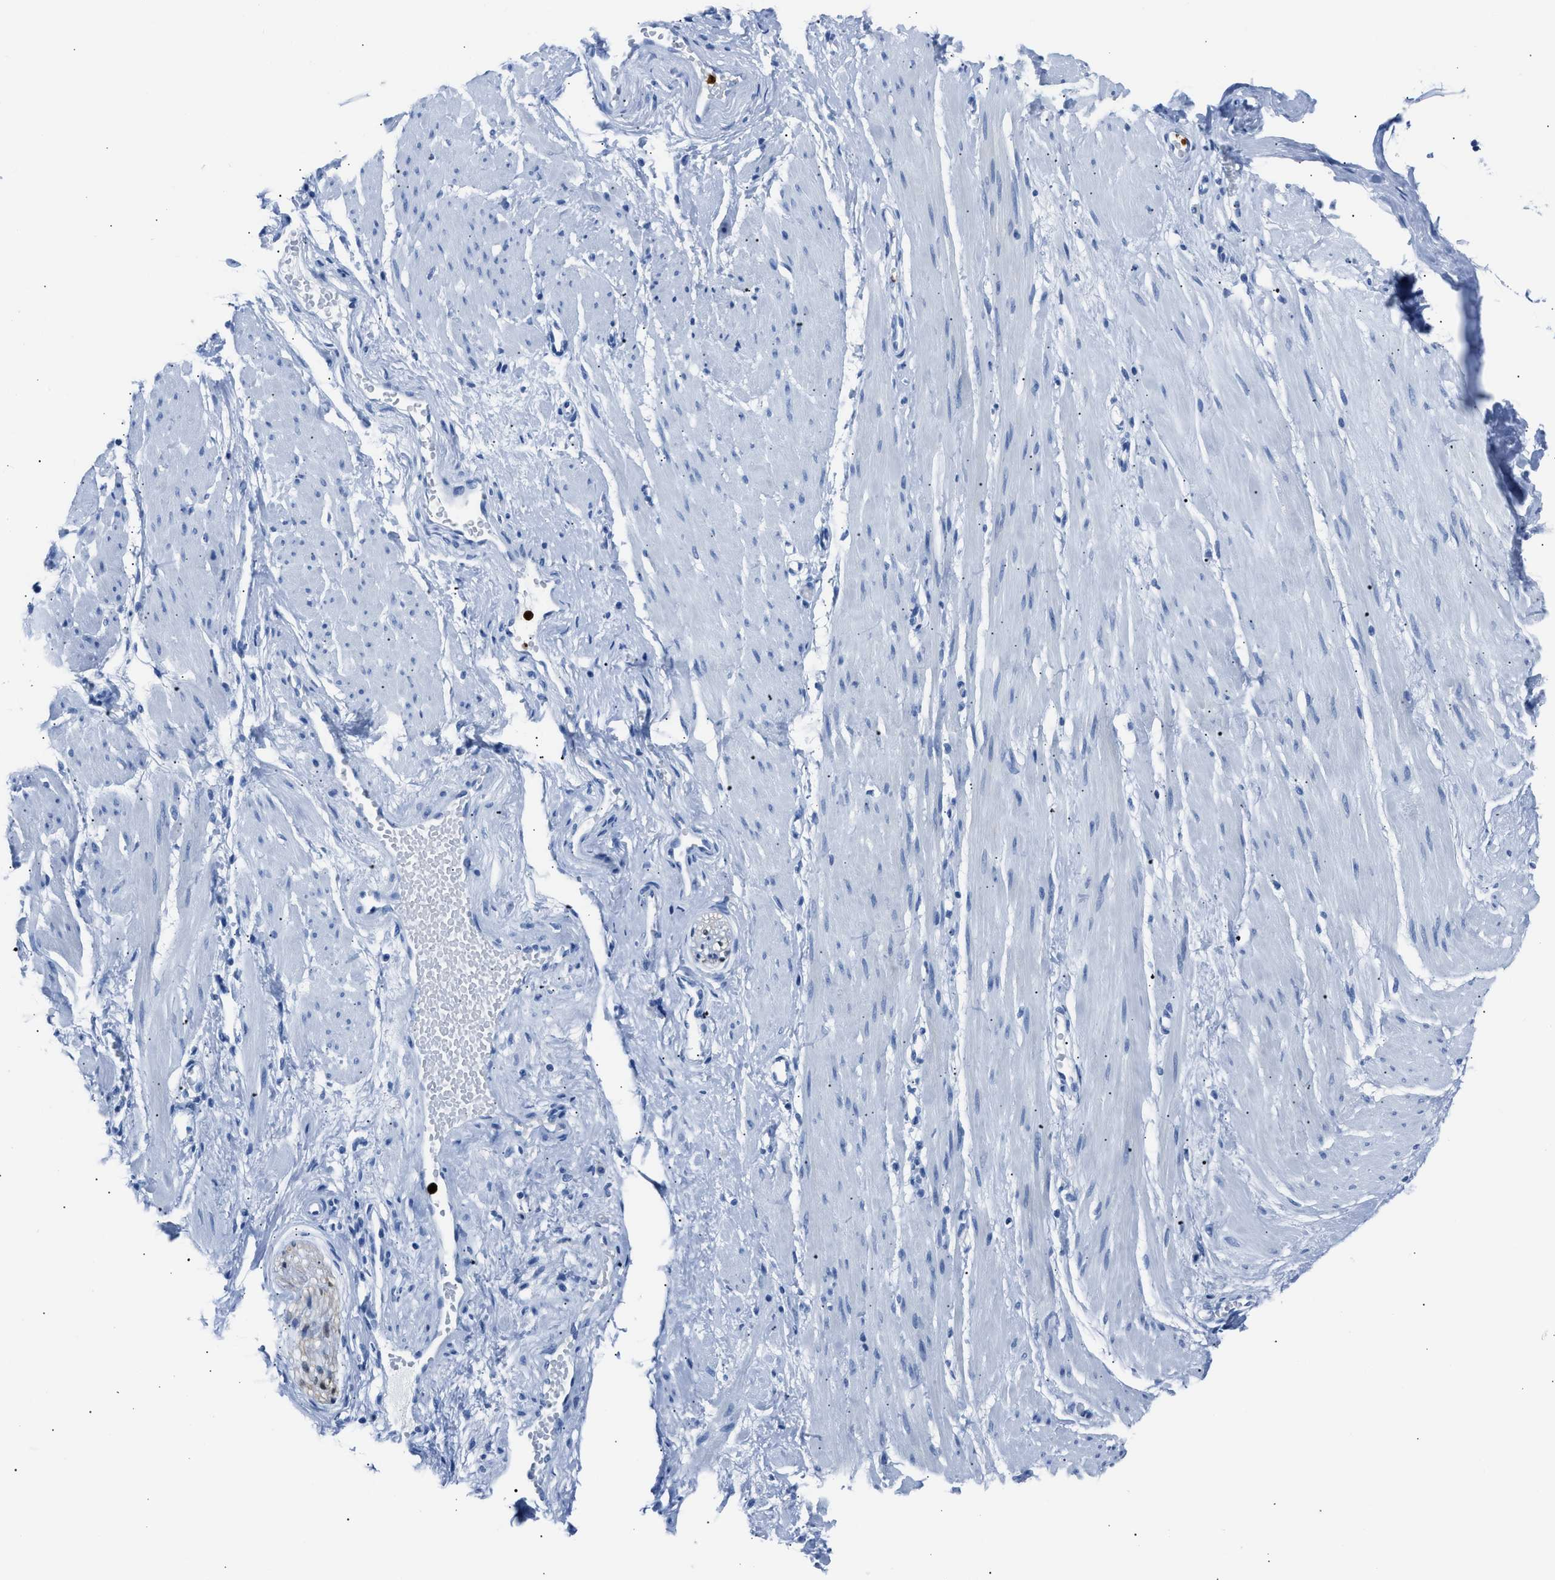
{"staining": {"intensity": "negative", "quantity": "none", "location": "none"}, "tissue": "adipose tissue", "cell_type": "Adipocytes", "image_type": "normal", "snomed": [{"axis": "morphology", "description": "Normal tissue, NOS"}, {"axis": "topography", "description": "Soft tissue"}, {"axis": "topography", "description": "Vascular tissue"}], "caption": "Protein analysis of unremarkable adipose tissue reveals no significant positivity in adipocytes. (DAB (3,3'-diaminobenzidine) IHC, high magnification).", "gene": "S100P", "patient": {"sex": "female", "age": 35}}